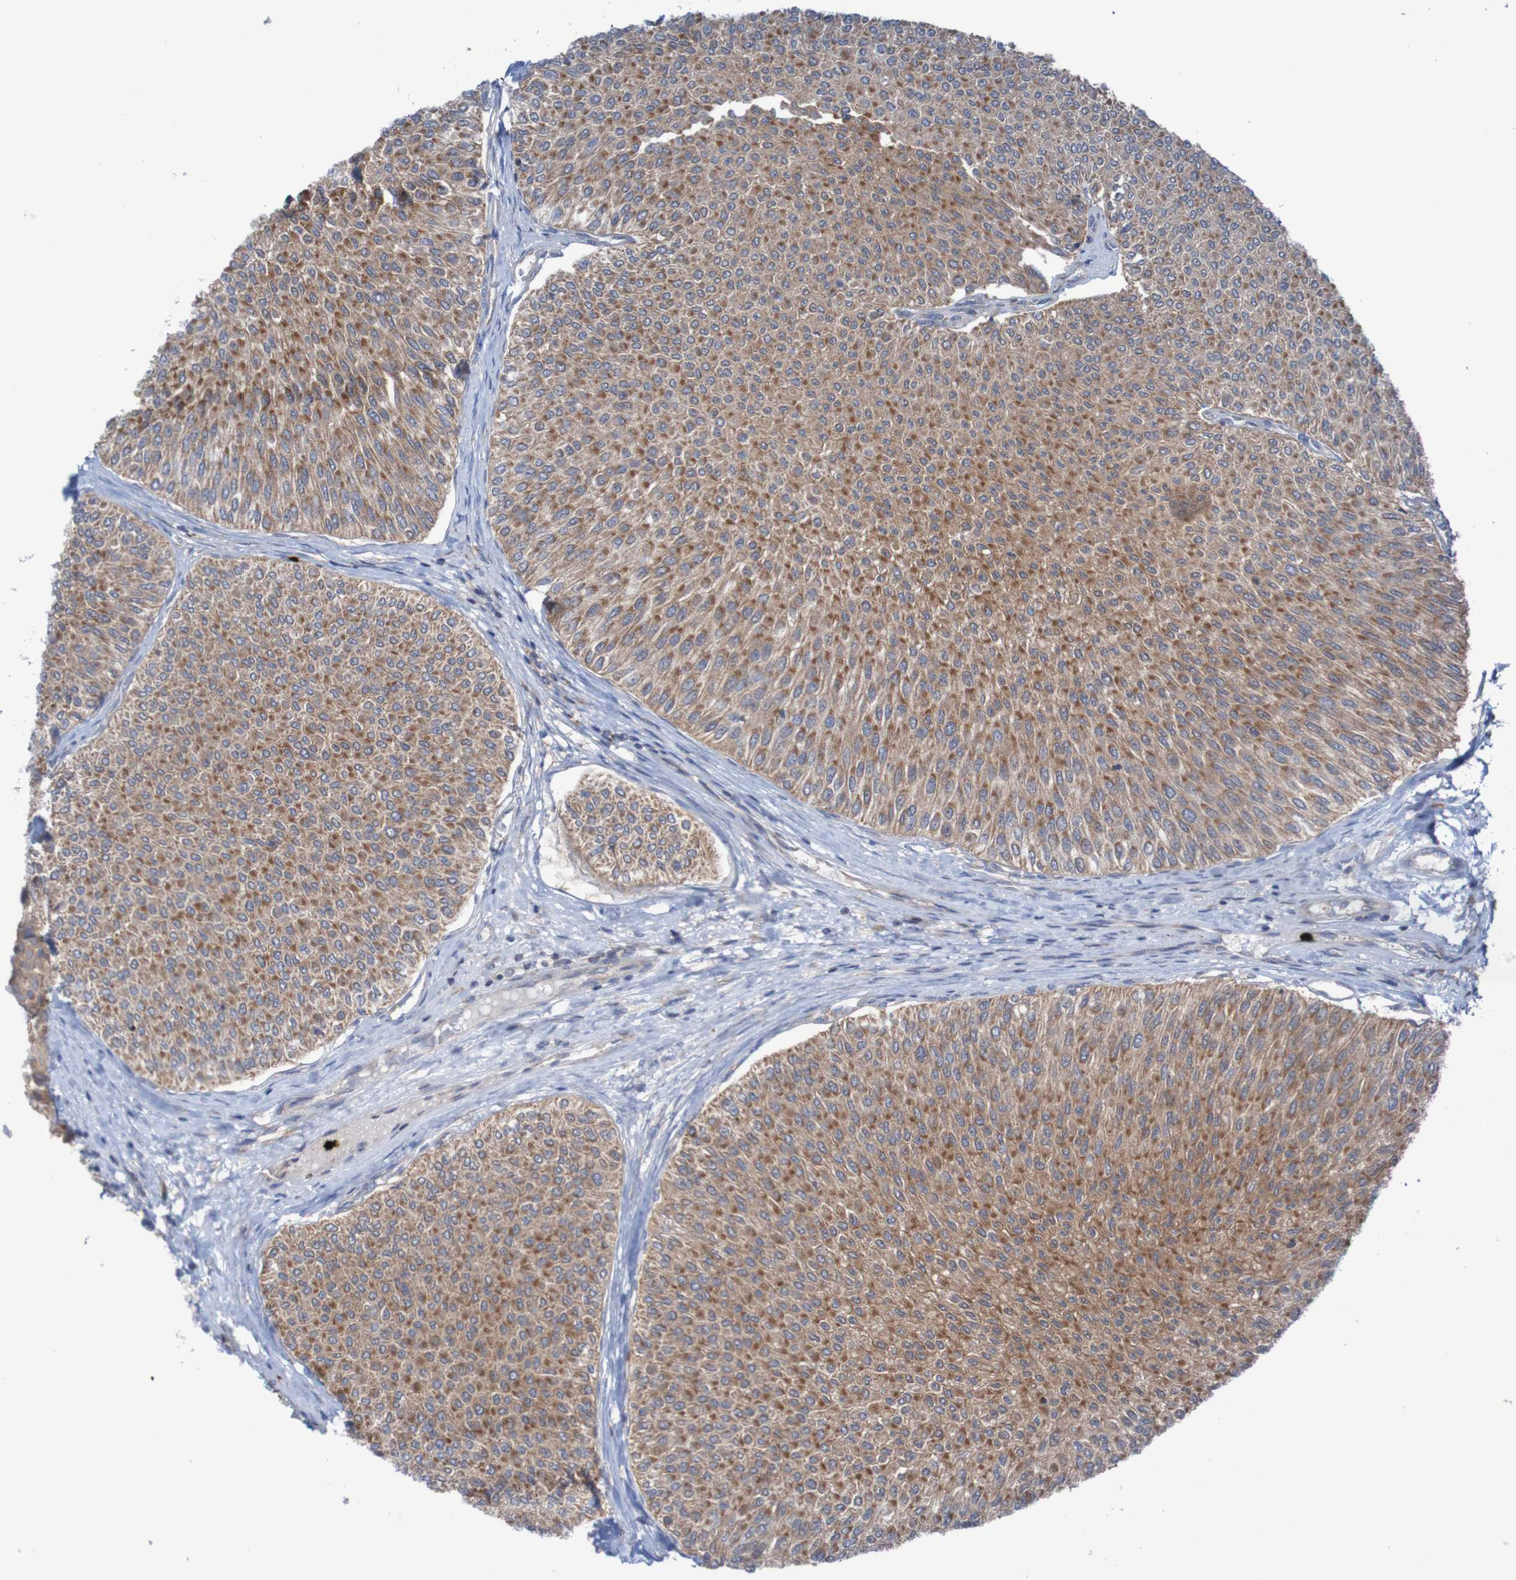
{"staining": {"intensity": "moderate", "quantity": ">75%", "location": "cytoplasmic/membranous"}, "tissue": "urothelial cancer", "cell_type": "Tumor cells", "image_type": "cancer", "snomed": [{"axis": "morphology", "description": "Urothelial carcinoma, Low grade"}, {"axis": "topography", "description": "Urinary bladder"}], "caption": "Immunohistochemistry (IHC) histopathology image of human urothelial carcinoma (low-grade) stained for a protein (brown), which demonstrates medium levels of moderate cytoplasmic/membranous expression in approximately >75% of tumor cells.", "gene": "PARP4", "patient": {"sex": "male", "age": 78}}